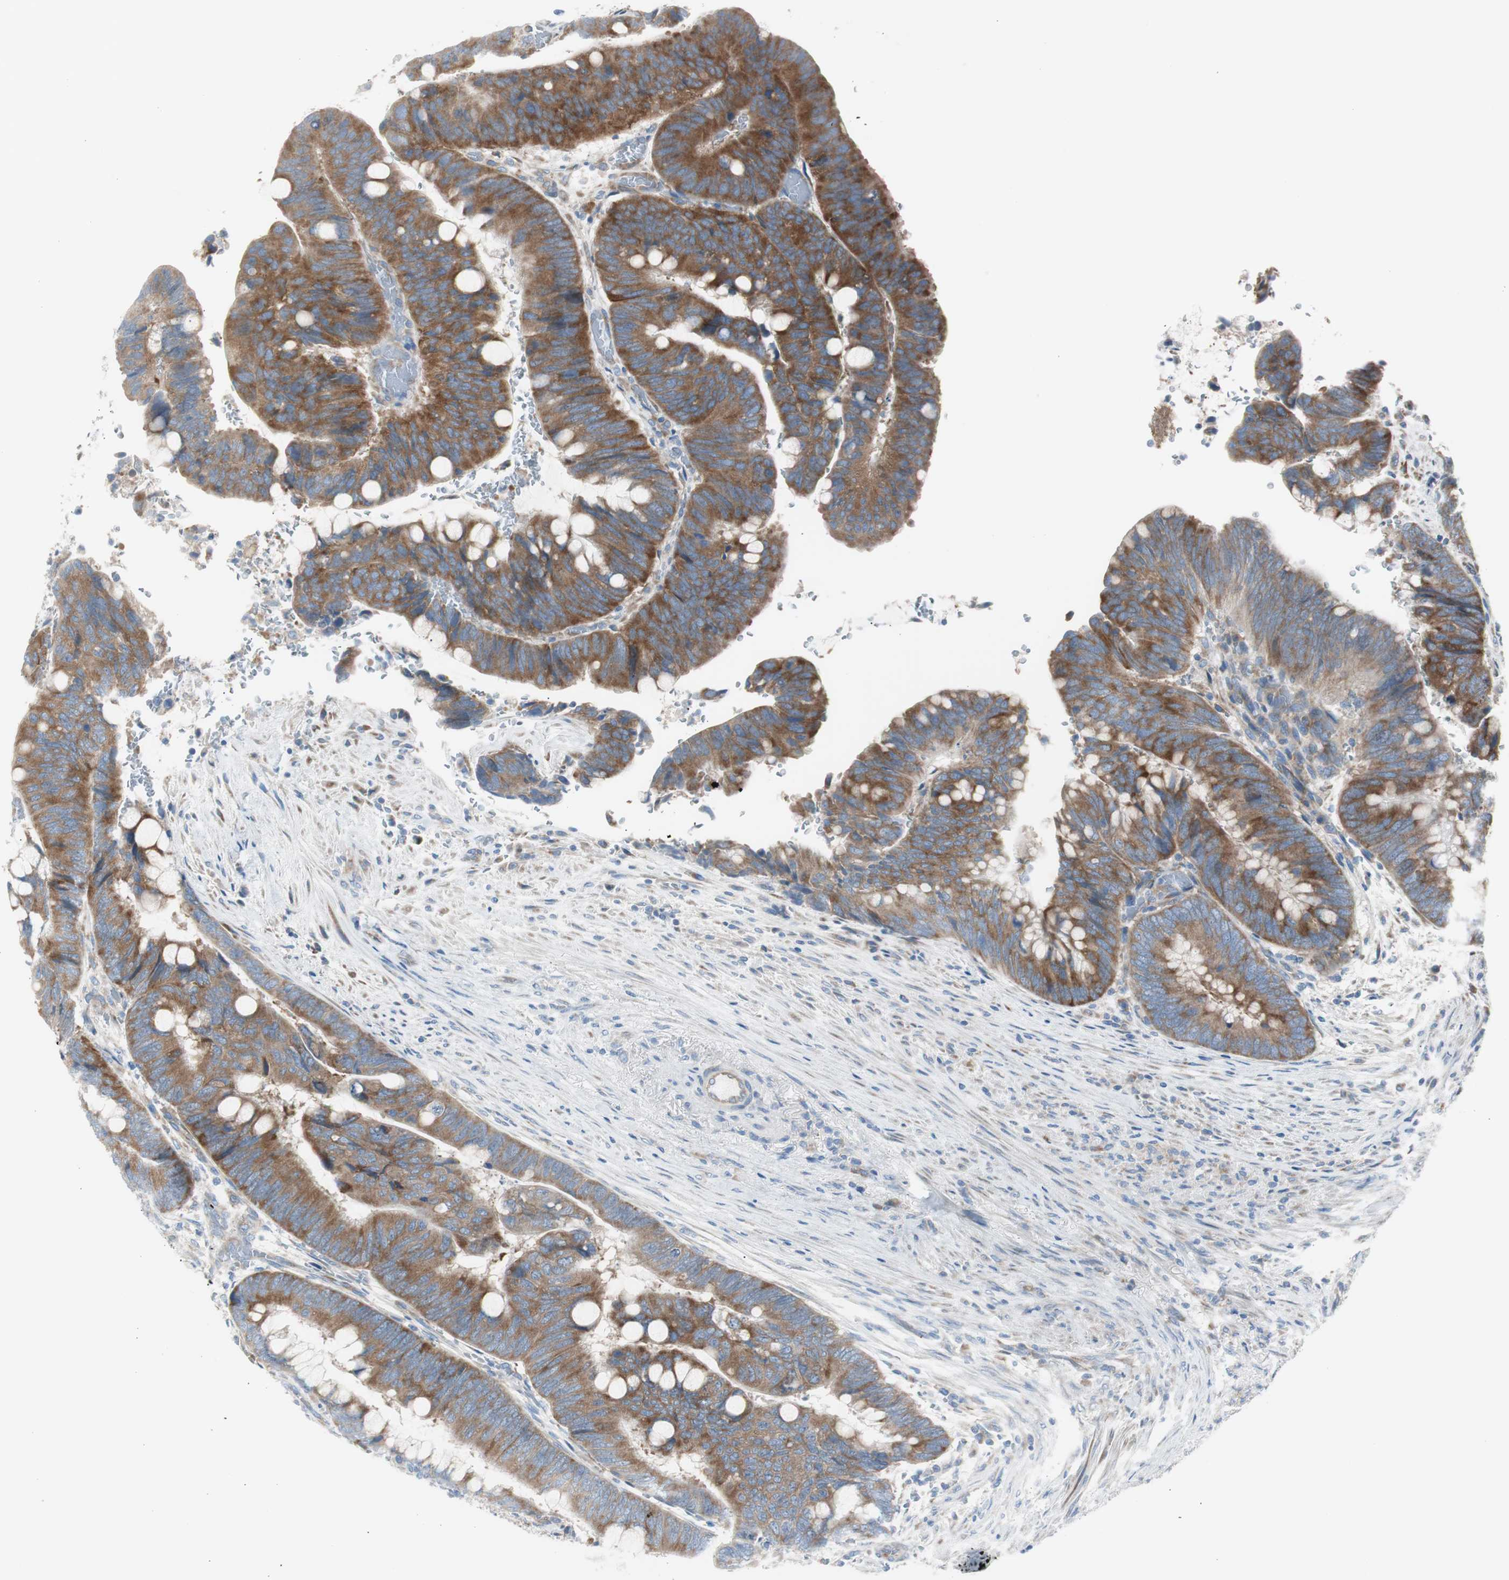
{"staining": {"intensity": "moderate", "quantity": ">75%", "location": "cytoplasmic/membranous"}, "tissue": "colorectal cancer", "cell_type": "Tumor cells", "image_type": "cancer", "snomed": [{"axis": "morphology", "description": "Normal tissue, NOS"}, {"axis": "morphology", "description": "Adenocarcinoma, NOS"}, {"axis": "topography", "description": "Rectum"}, {"axis": "topography", "description": "Peripheral nerve tissue"}], "caption": "Immunohistochemistry (IHC) of colorectal cancer (adenocarcinoma) reveals medium levels of moderate cytoplasmic/membranous staining in approximately >75% of tumor cells. Using DAB (brown) and hematoxylin (blue) stains, captured at high magnification using brightfield microscopy.", "gene": "RPS12", "patient": {"sex": "male", "age": 92}}